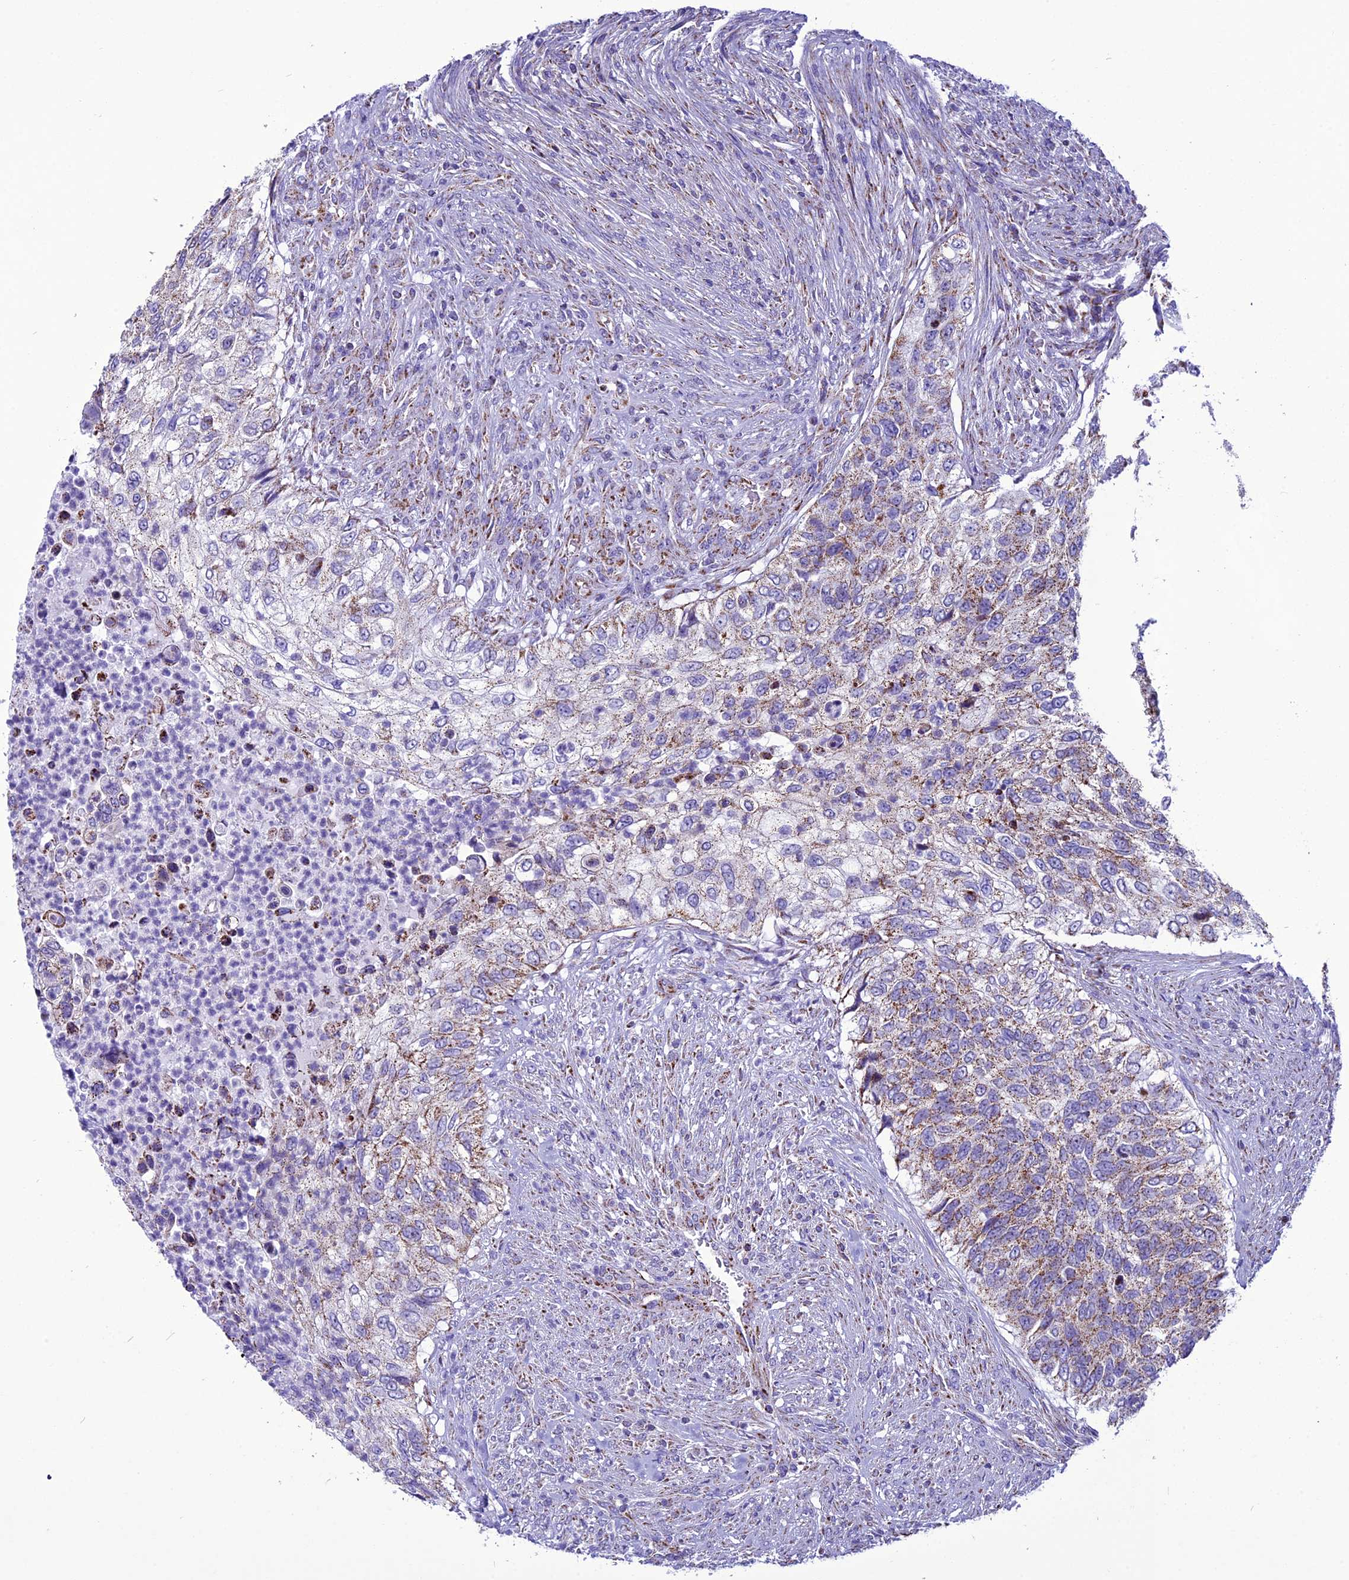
{"staining": {"intensity": "weak", "quantity": "25%-75%", "location": "cytoplasmic/membranous"}, "tissue": "urothelial cancer", "cell_type": "Tumor cells", "image_type": "cancer", "snomed": [{"axis": "morphology", "description": "Urothelial carcinoma, High grade"}, {"axis": "topography", "description": "Urinary bladder"}], "caption": "Protein staining of urothelial carcinoma (high-grade) tissue displays weak cytoplasmic/membranous expression in about 25%-75% of tumor cells.", "gene": "ICA1L", "patient": {"sex": "female", "age": 60}}